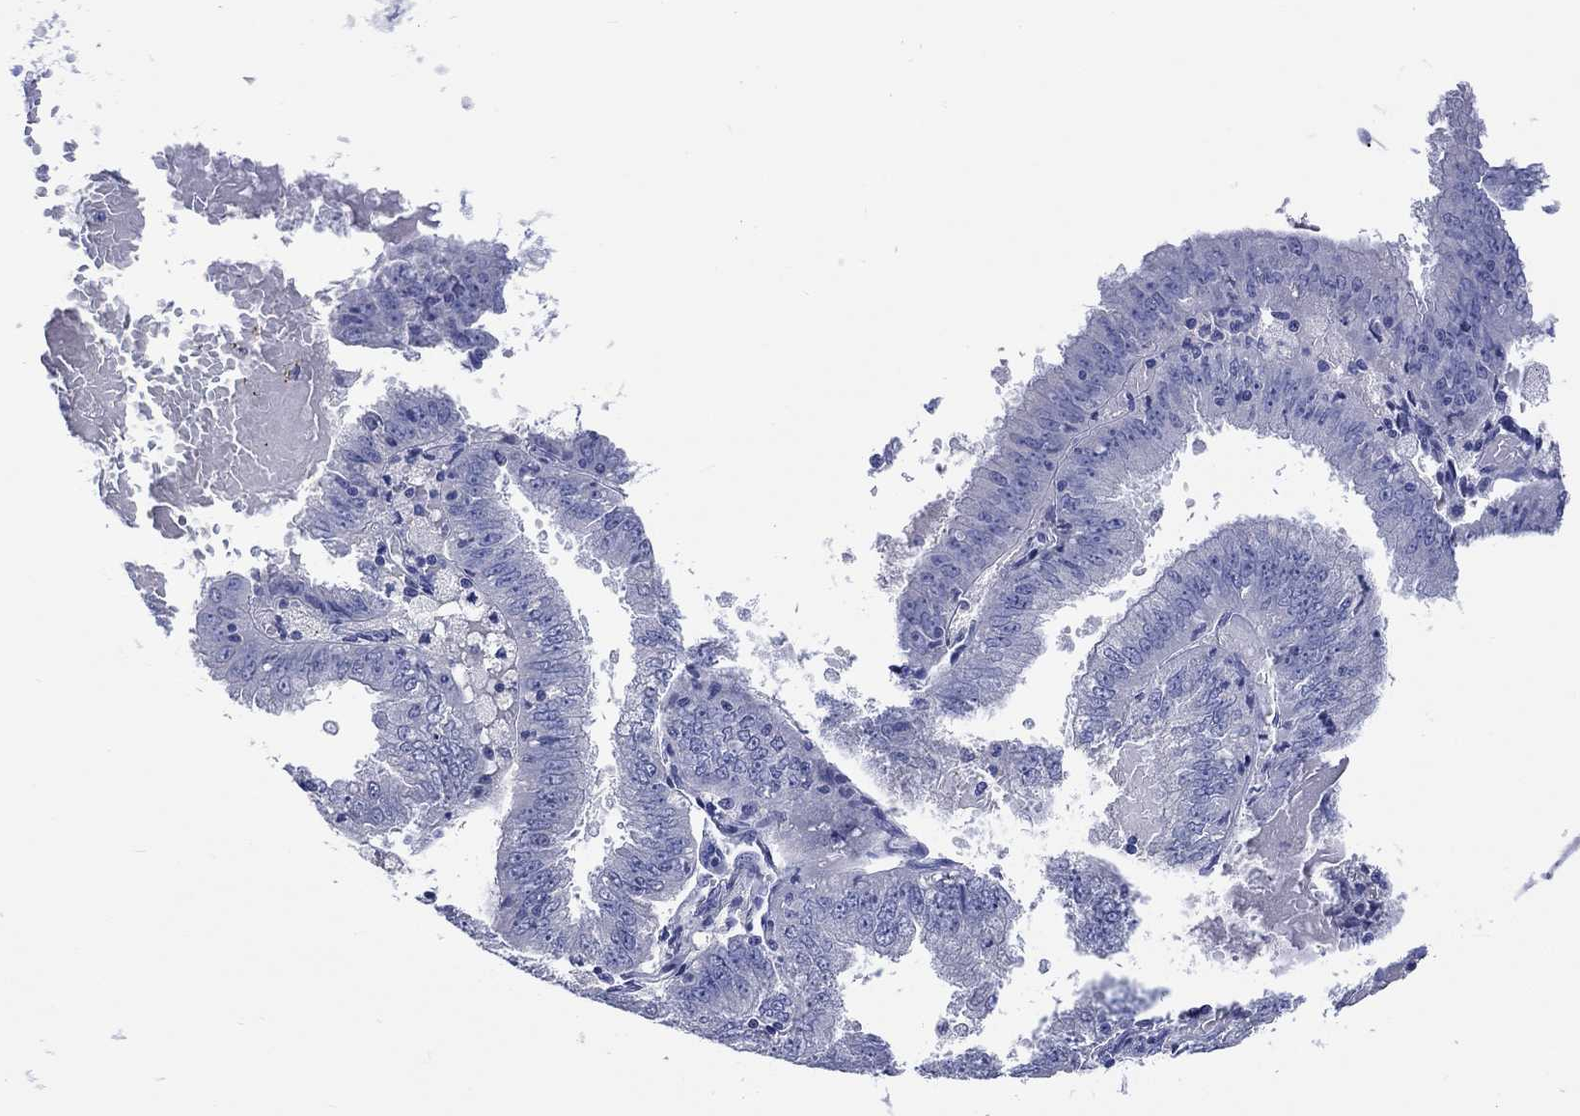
{"staining": {"intensity": "negative", "quantity": "none", "location": "none"}, "tissue": "endometrial cancer", "cell_type": "Tumor cells", "image_type": "cancer", "snomed": [{"axis": "morphology", "description": "Adenocarcinoma, NOS"}, {"axis": "topography", "description": "Endometrium"}], "caption": "The photomicrograph shows no staining of tumor cells in endometrial cancer (adenocarcinoma).", "gene": "TOMM20L", "patient": {"sex": "female", "age": 66}}